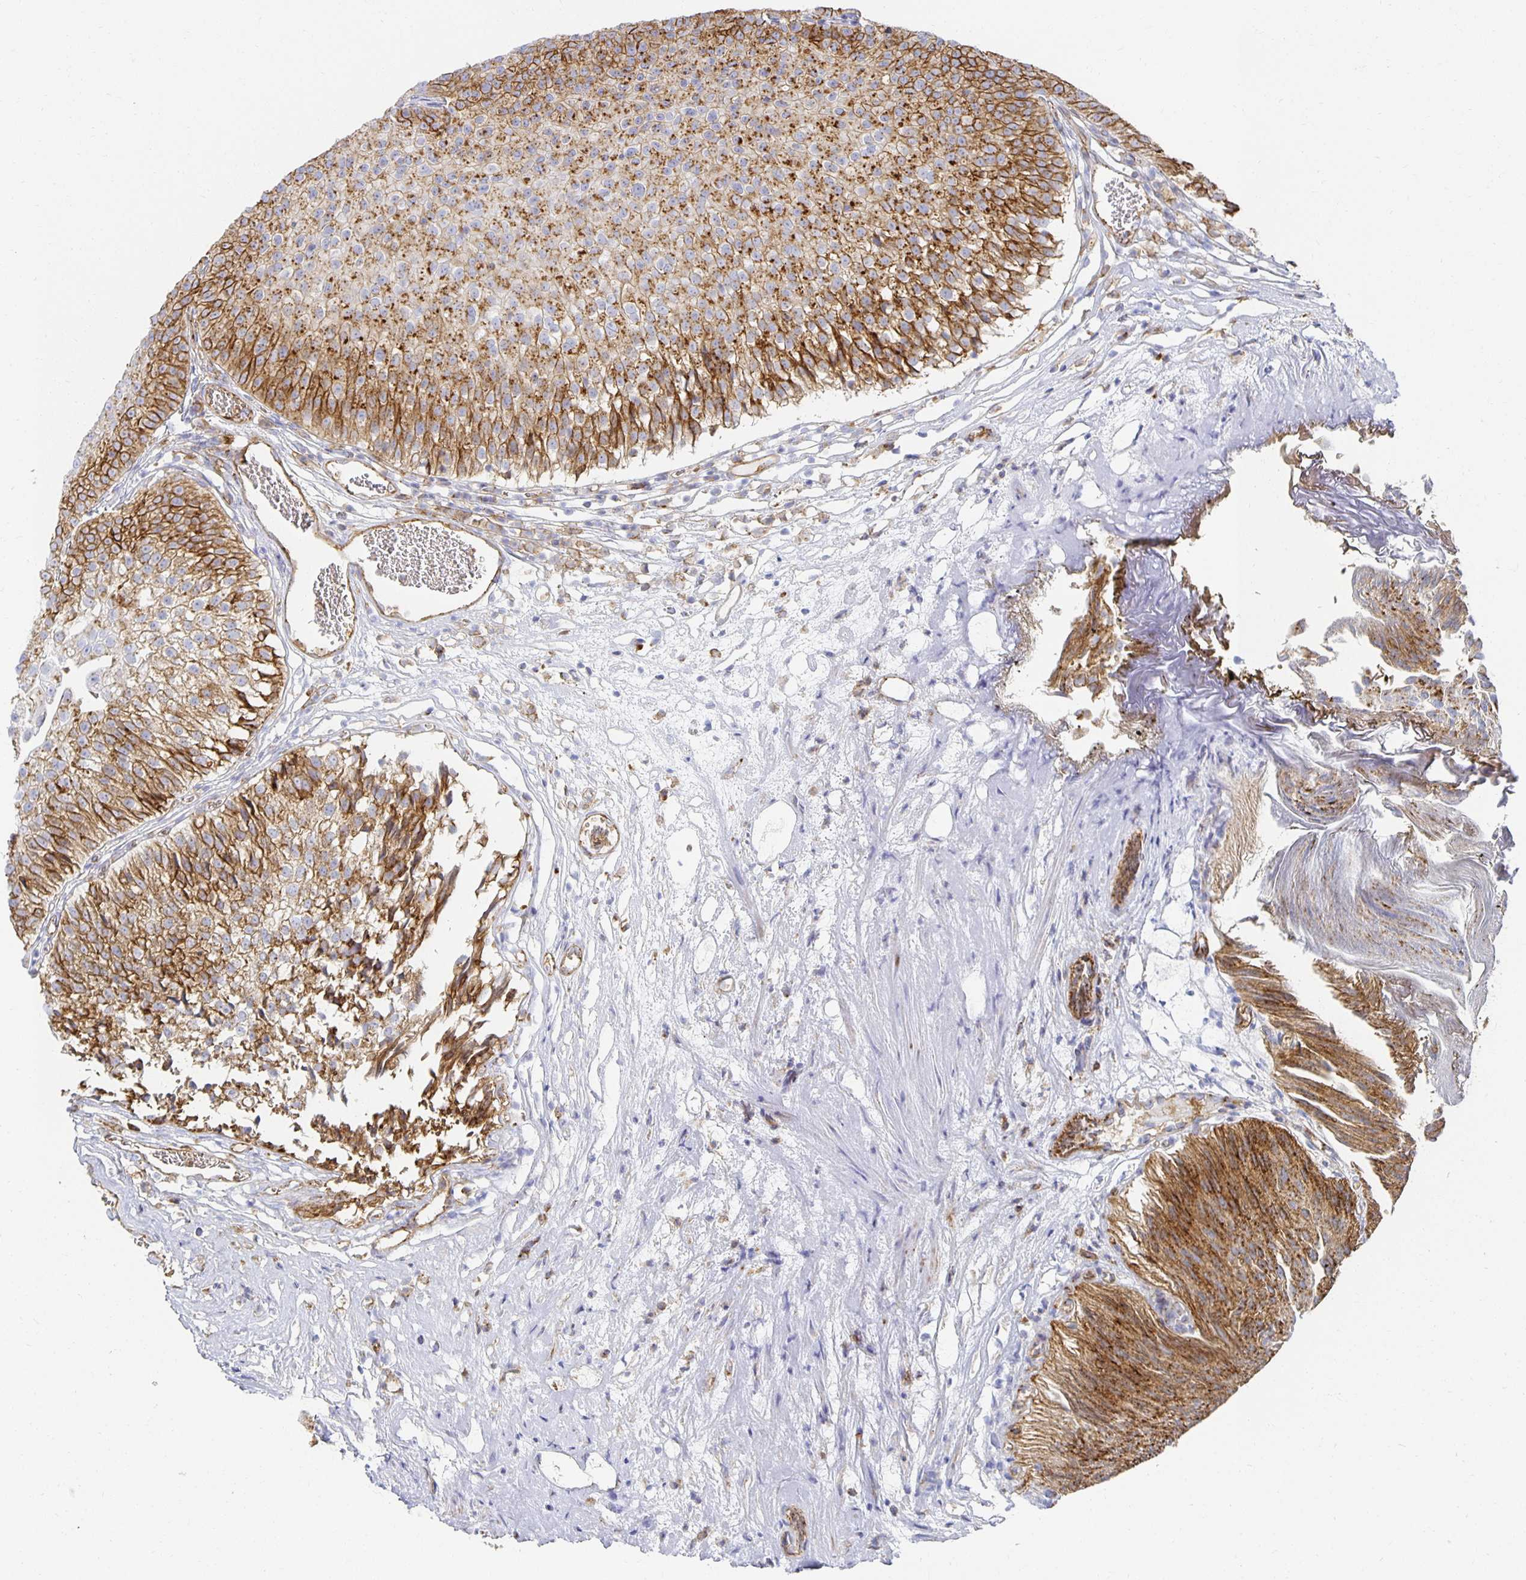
{"staining": {"intensity": "moderate", "quantity": ">75%", "location": "cytoplasmic/membranous"}, "tissue": "urothelial cancer", "cell_type": "Tumor cells", "image_type": "cancer", "snomed": [{"axis": "morphology", "description": "Urothelial carcinoma, Low grade"}, {"axis": "topography", "description": "Urinary bladder"}], "caption": "High-power microscopy captured an immunohistochemistry (IHC) photomicrograph of urothelial carcinoma (low-grade), revealing moderate cytoplasmic/membranous positivity in about >75% of tumor cells.", "gene": "TAAR1", "patient": {"sex": "male", "age": 80}}